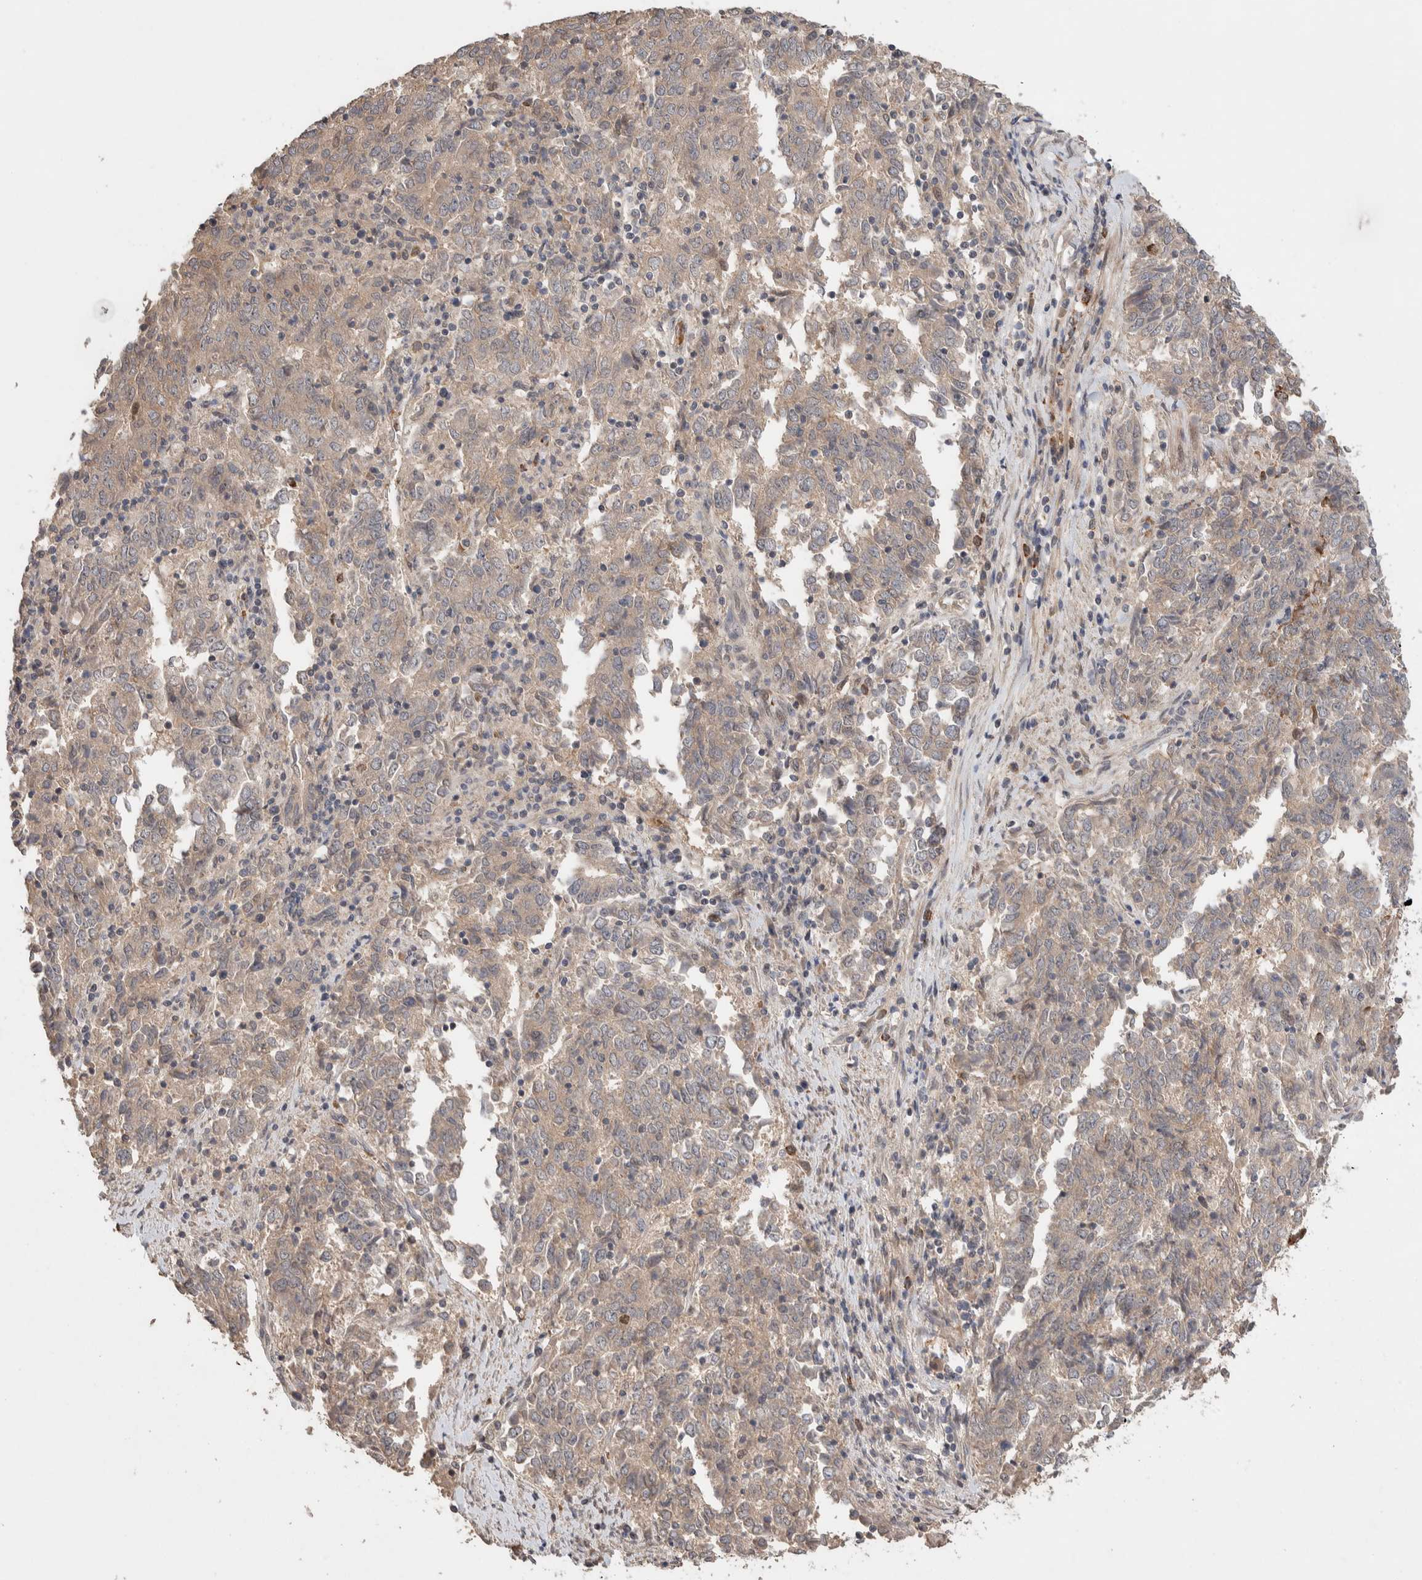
{"staining": {"intensity": "weak", "quantity": ">75%", "location": "cytoplasmic/membranous"}, "tissue": "endometrial cancer", "cell_type": "Tumor cells", "image_type": "cancer", "snomed": [{"axis": "morphology", "description": "Adenocarcinoma, NOS"}, {"axis": "topography", "description": "Endometrium"}], "caption": "The photomicrograph shows immunohistochemical staining of endometrial cancer. There is weak cytoplasmic/membranous expression is appreciated in approximately >75% of tumor cells.", "gene": "CASK", "patient": {"sex": "female", "age": 80}}